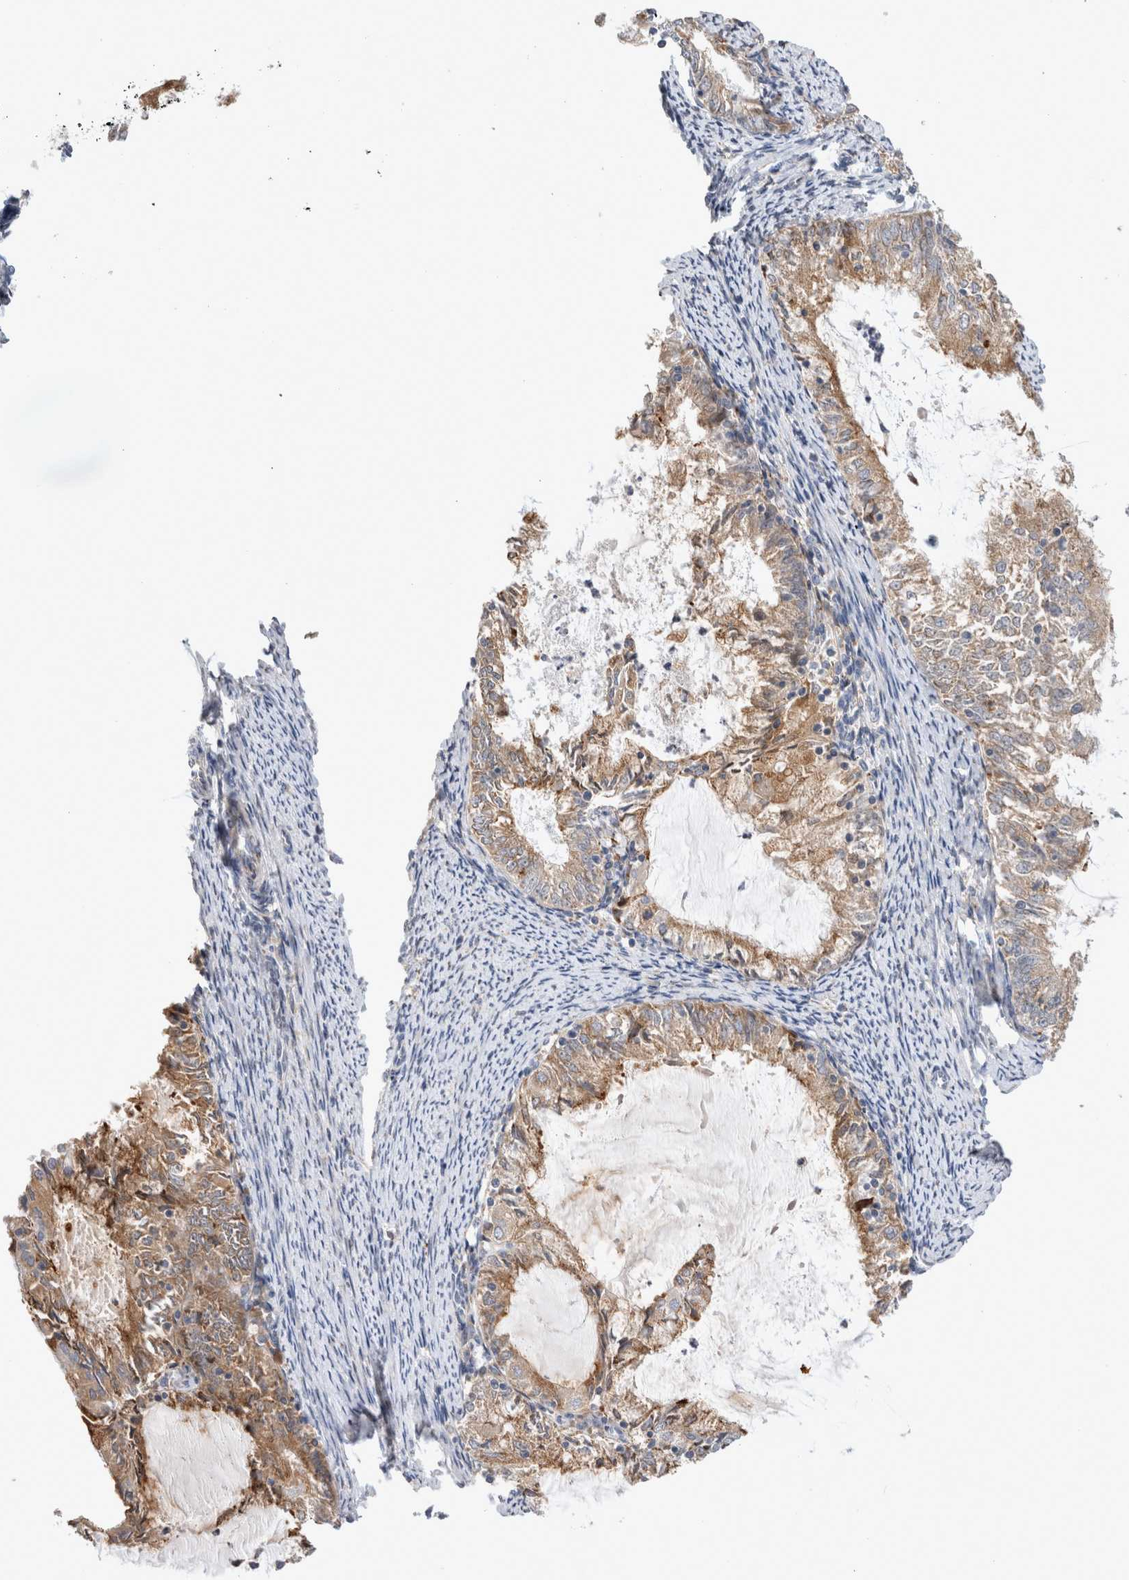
{"staining": {"intensity": "moderate", "quantity": ">75%", "location": "cytoplasmic/membranous"}, "tissue": "endometrial cancer", "cell_type": "Tumor cells", "image_type": "cancer", "snomed": [{"axis": "morphology", "description": "Adenocarcinoma, NOS"}, {"axis": "topography", "description": "Endometrium"}], "caption": "Endometrial cancer (adenocarcinoma) stained with IHC shows moderate cytoplasmic/membranous staining in about >75% of tumor cells.", "gene": "TRMT9B", "patient": {"sex": "female", "age": 57}}